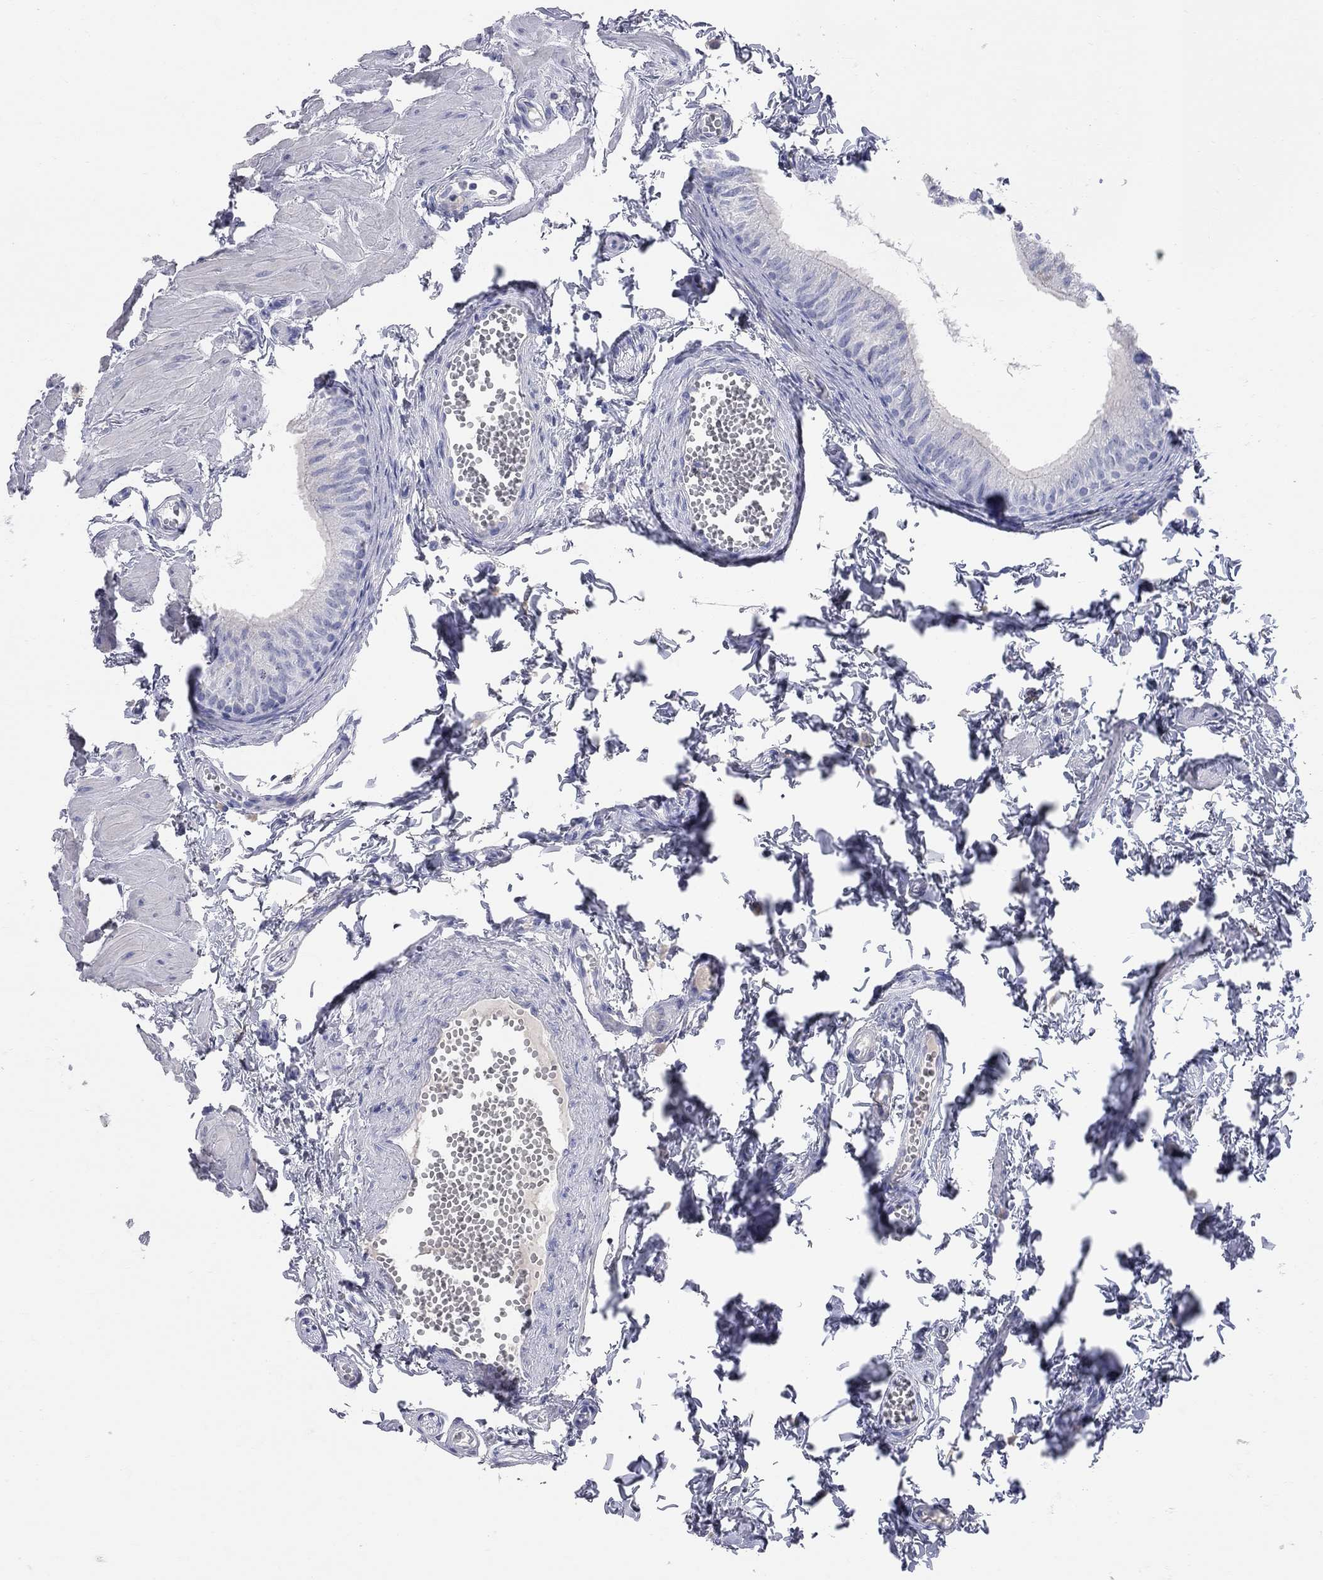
{"staining": {"intensity": "negative", "quantity": "none", "location": "none"}, "tissue": "epididymis", "cell_type": "Glandular cells", "image_type": "normal", "snomed": [{"axis": "morphology", "description": "Normal tissue, NOS"}, {"axis": "topography", "description": "Epididymis"}], "caption": "This micrograph is of normal epididymis stained with IHC to label a protein in brown with the nuclei are counter-stained blue. There is no staining in glandular cells. (DAB immunohistochemistry (IHC), high magnification).", "gene": "AOX1", "patient": {"sex": "male", "age": 22}}